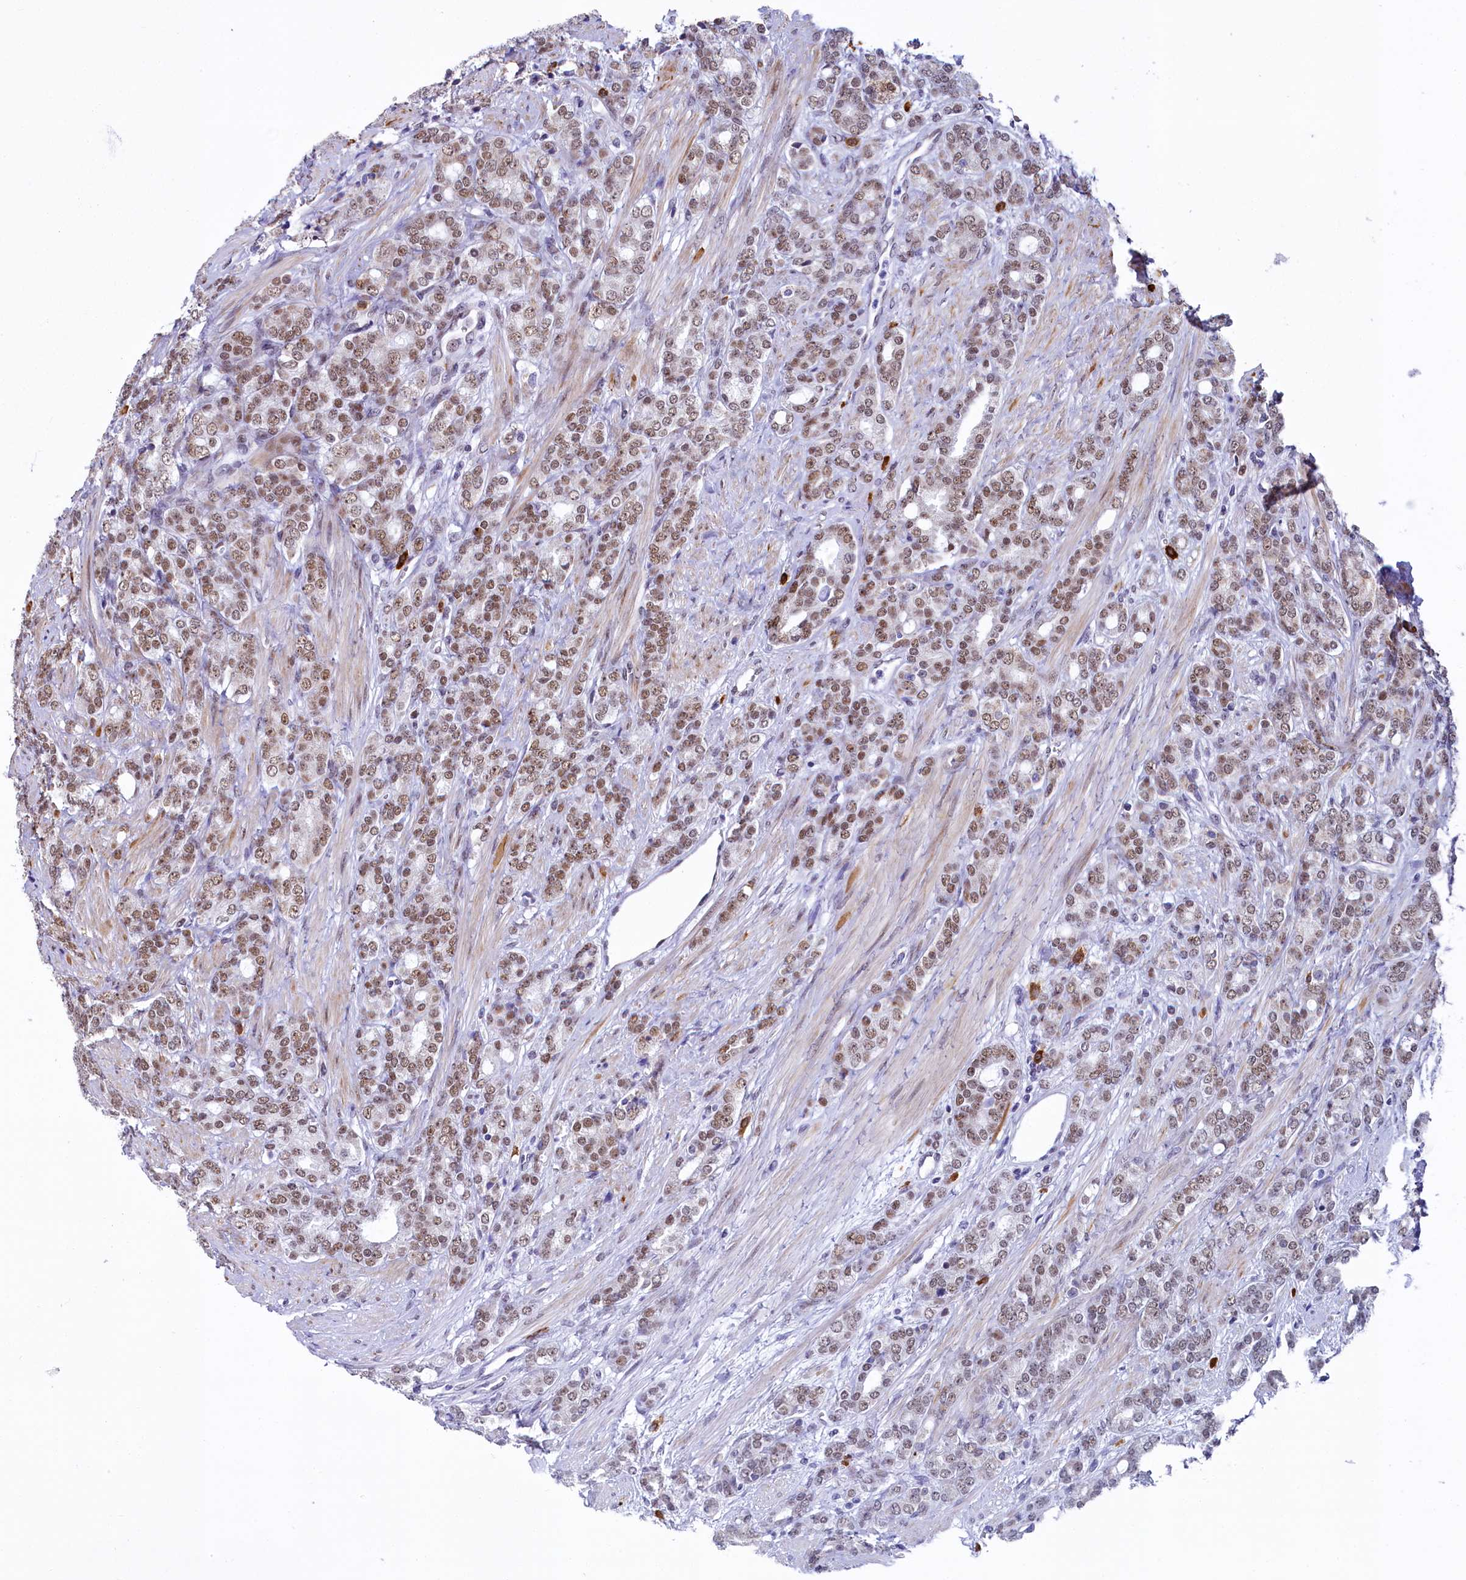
{"staining": {"intensity": "moderate", "quantity": ">75%", "location": "nuclear"}, "tissue": "prostate cancer", "cell_type": "Tumor cells", "image_type": "cancer", "snomed": [{"axis": "morphology", "description": "Adenocarcinoma, High grade"}, {"axis": "topography", "description": "Prostate"}], "caption": "IHC (DAB) staining of prostate cancer (adenocarcinoma (high-grade)) shows moderate nuclear protein expression in approximately >75% of tumor cells.", "gene": "MORN3", "patient": {"sex": "male", "age": 62}}